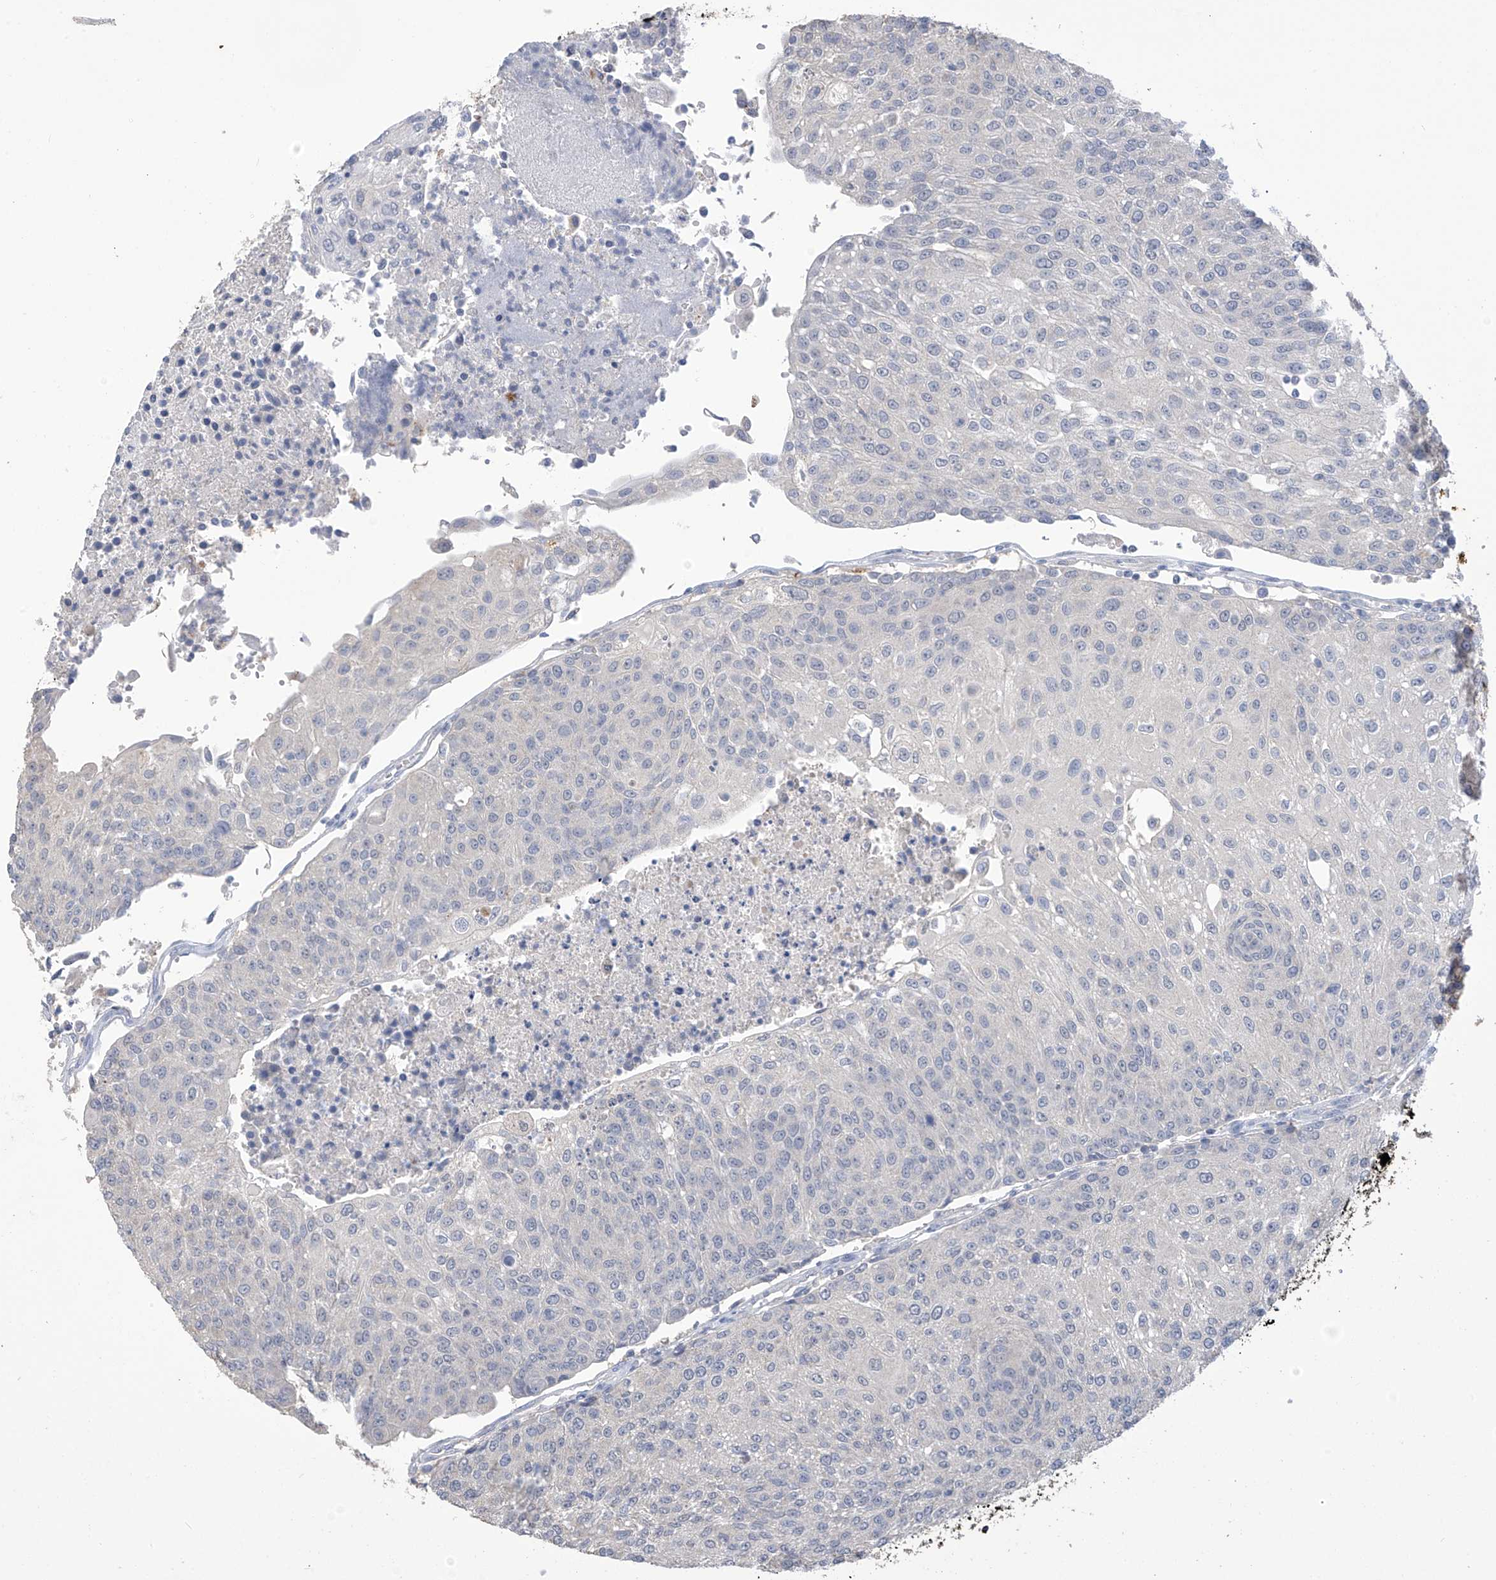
{"staining": {"intensity": "negative", "quantity": "none", "location": "none"}, "tissue": "urothelial cancer", "cell_type": "Tumor cells", "image_type": "cancer", "snomed": [{"axis": "morphology", "description": "Urothelial carcinoma, High grade"}, {"axis": "topography", "description": "Urinary bladder"}], "caption": "Immunohistochemistry of human urothelial carcinoma (high-grade) demonstrates no positivity in tumor cells.", "gene": "OGT", "patient": {"sex": "female", "age": 85}}